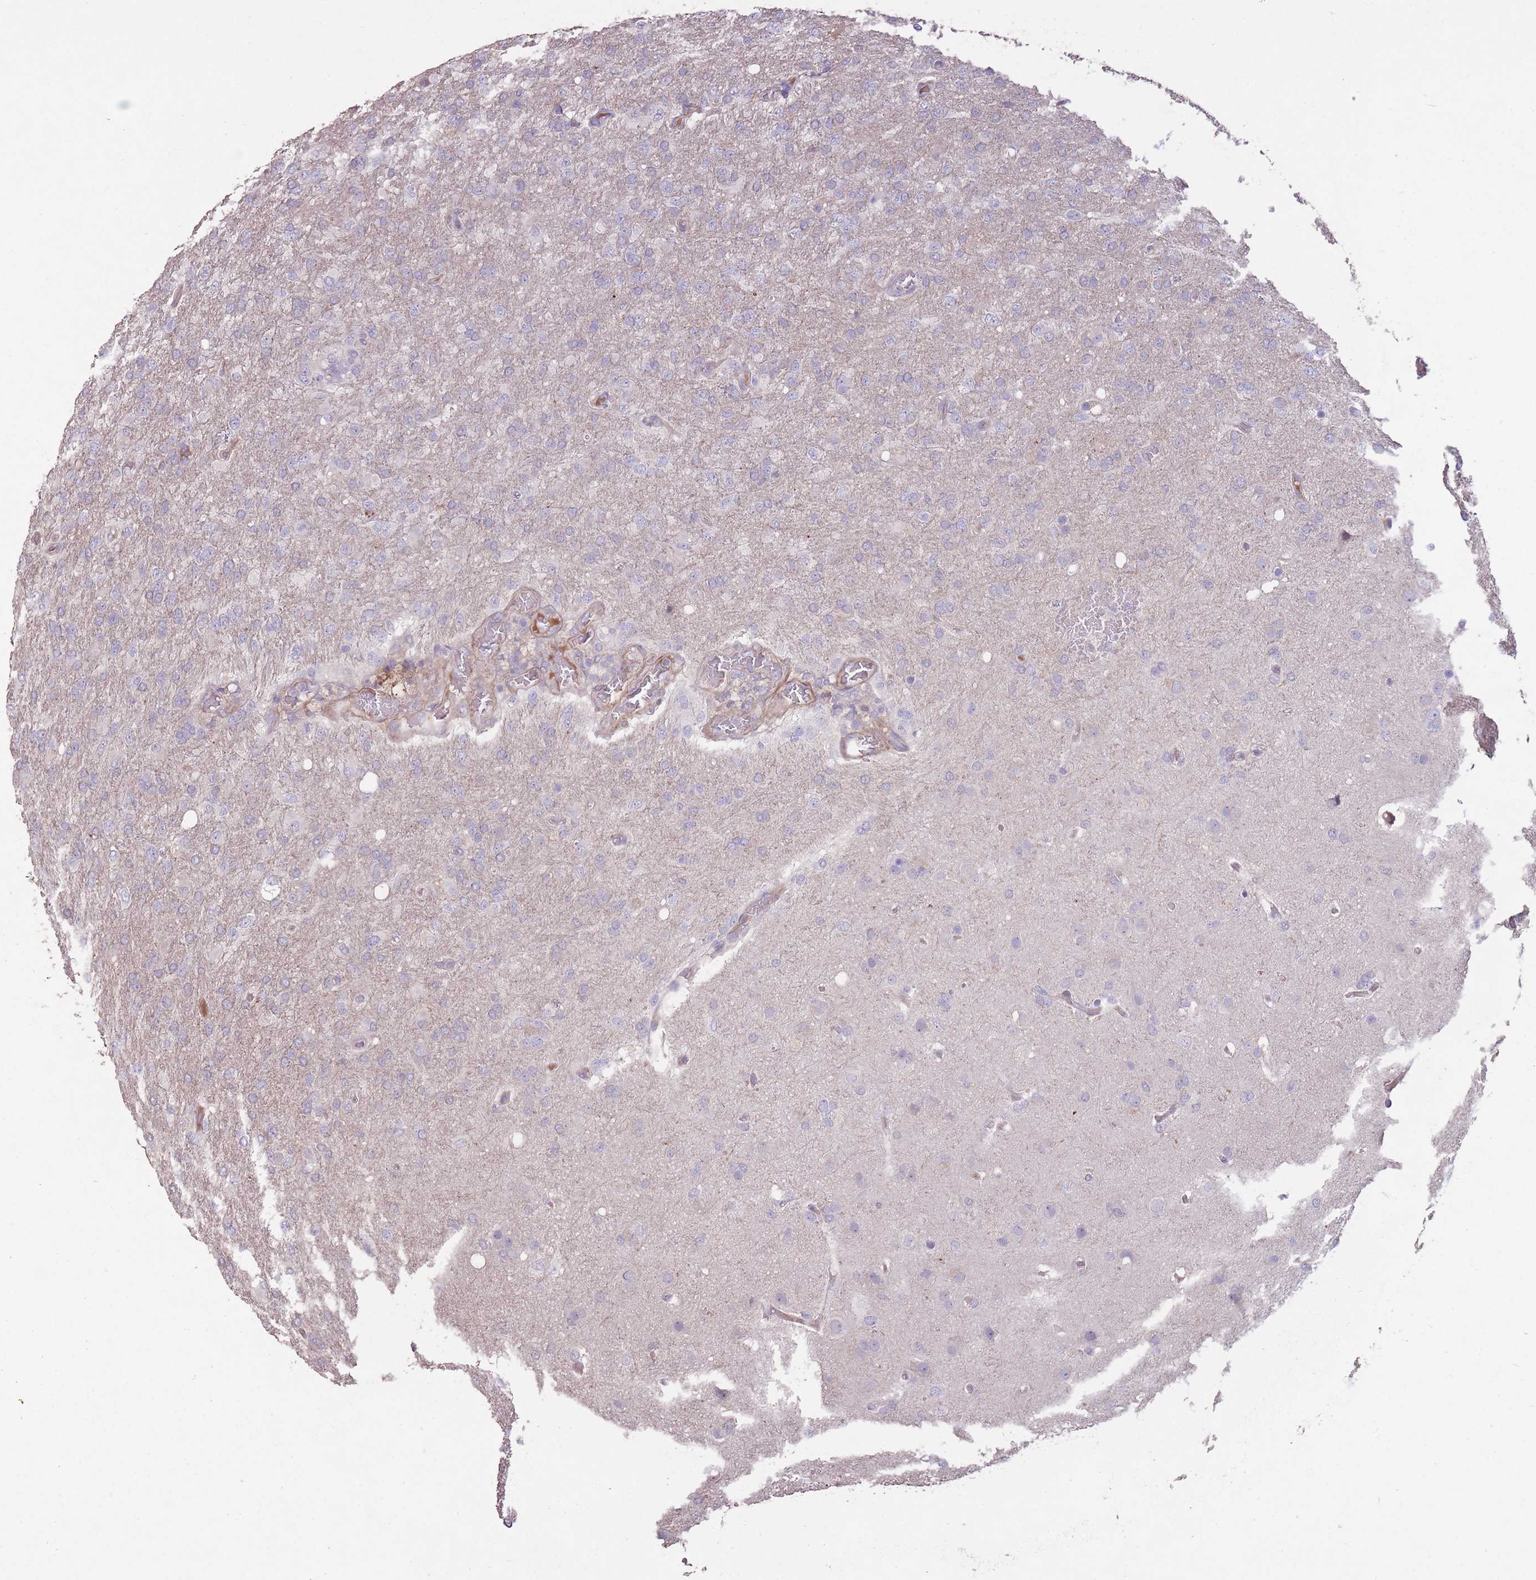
{"staining": {"intensity": "negative", "quantity": "none", "location": "none"}, "tissue": "glioma", "cell_type": "Tumor cells", "image_type": "cancer", "snomed": [{"axis": "morphology", "description": "Glioma, malignant, High grade"}, {"axis": "topography", "description": "Brain"}], "caption": "Glioma was stained to show a protein in brown. There is no significant staining in tumor cells.", "gene": "RSPH10B", "patient": {"sex": "female", "age": 74}}